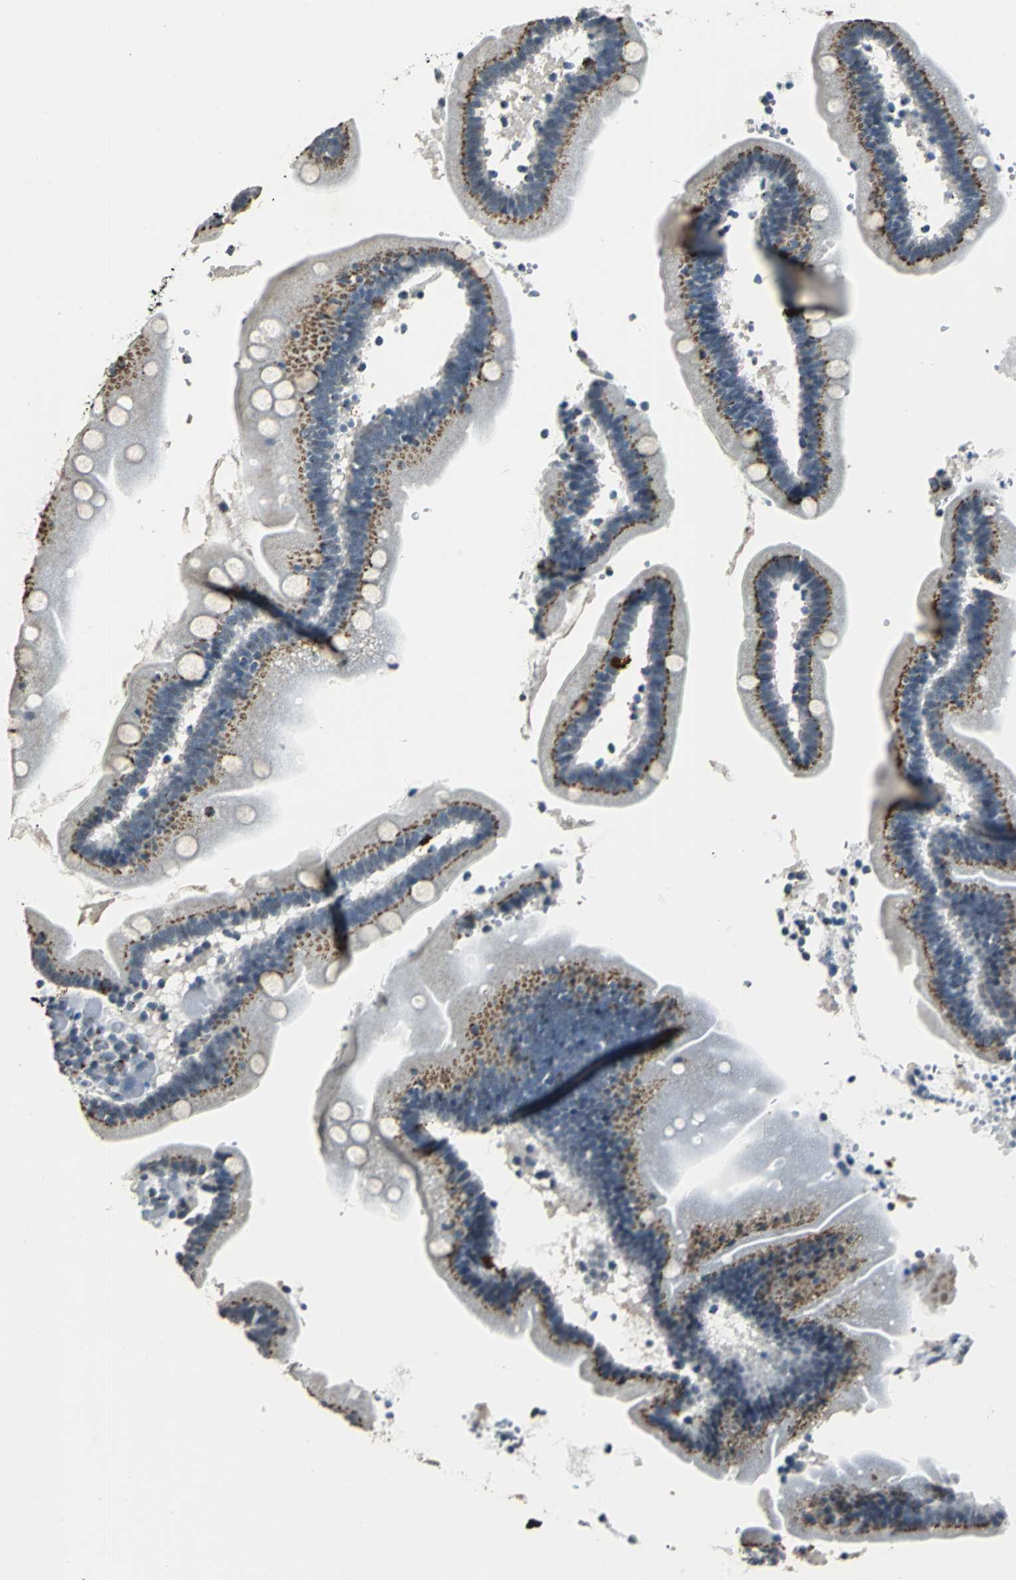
{"staining": {"intensity": "moderate", "quantity": "25%-75%", "location": "cytoplasmic/membranous"}, "tissue": "duodenum", "cell_type": "Glandular cells", "image_type": "normal", "snomed": [{"axis": "morphology", "description": "Normal tissue, NOS"}, {"axis": "topography", "description": "Duodenum"}], "caption": "High-magnification brightfield microscopy of normal duodenum stained with DAB (brown) and counterstained with hematoxylin (blue). glandular cells exhibit moderate cytoplasmic/membranous expression is present in about25%-75% of cells. Nuclei are stained in blue.", "gene": "TMEM115", "patient": {"sex": "male", "age": 66}}